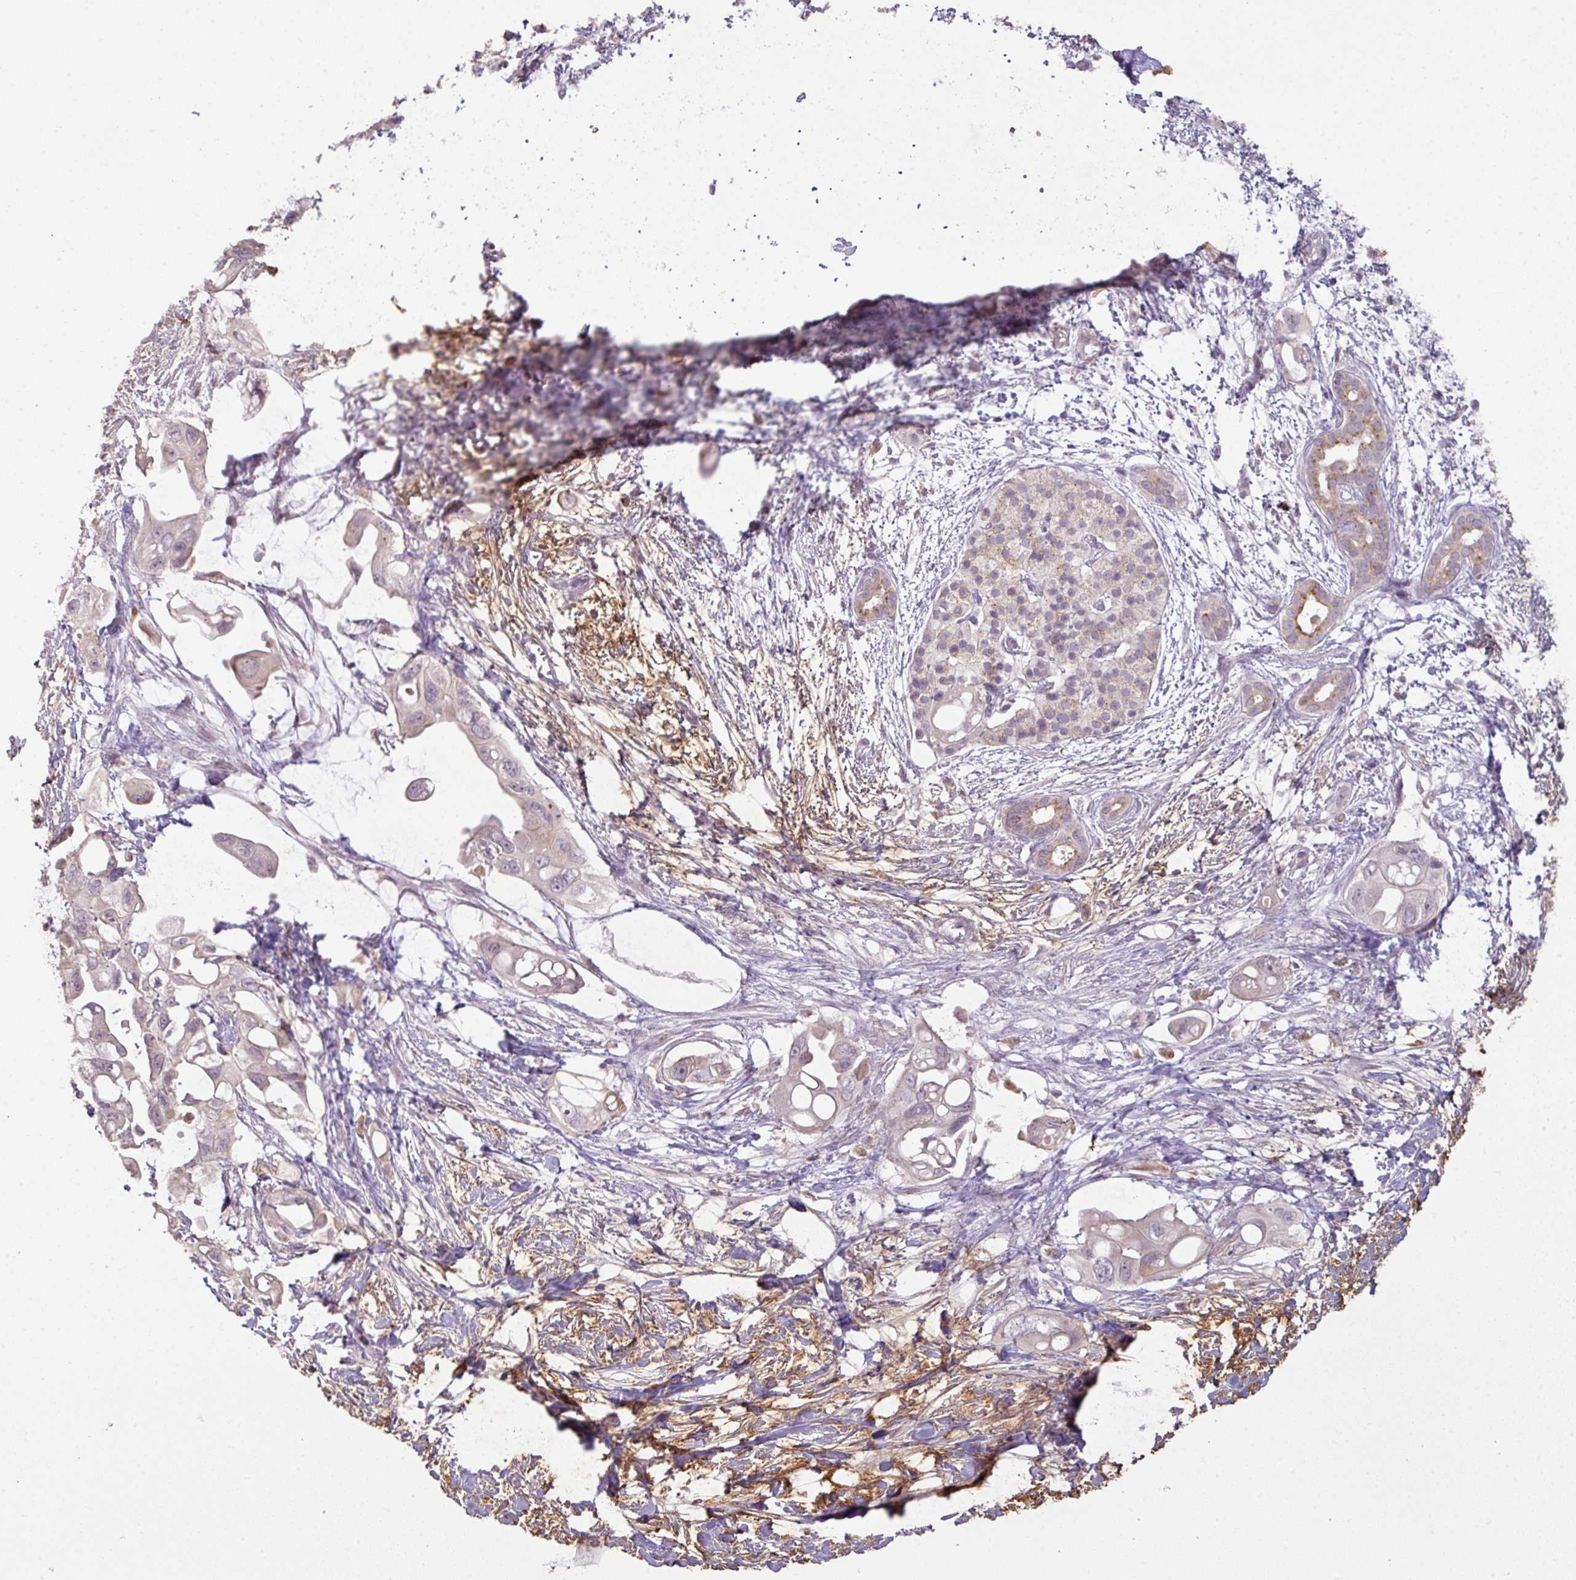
{"staining": {"intensity": "moderate", "quantity": "<25%", "location": "cytoplasmic/membranous,nuclear"}, "tissue": "pancreatic cancer", "cell_type": "Tumor cells", "image_type": "cancer", "snomed": [{"axis": "morphology", "description": "Adenocarcinoma, NOS"}, {"axis": "topography", "description": "Pancreas"}], "caption": "High-magnification brightfield microscopy of pancreatic adenocarcinoma stained with DAB (brown) and counterstained with hematoxylin (blue). tumor cells exhibit moderate cytoplasmic/membranous and nuclear positivity is appreciated in about<25% of cells.", "gene": "CXCR5", "patient": {"sex": "male", "age": 61}}